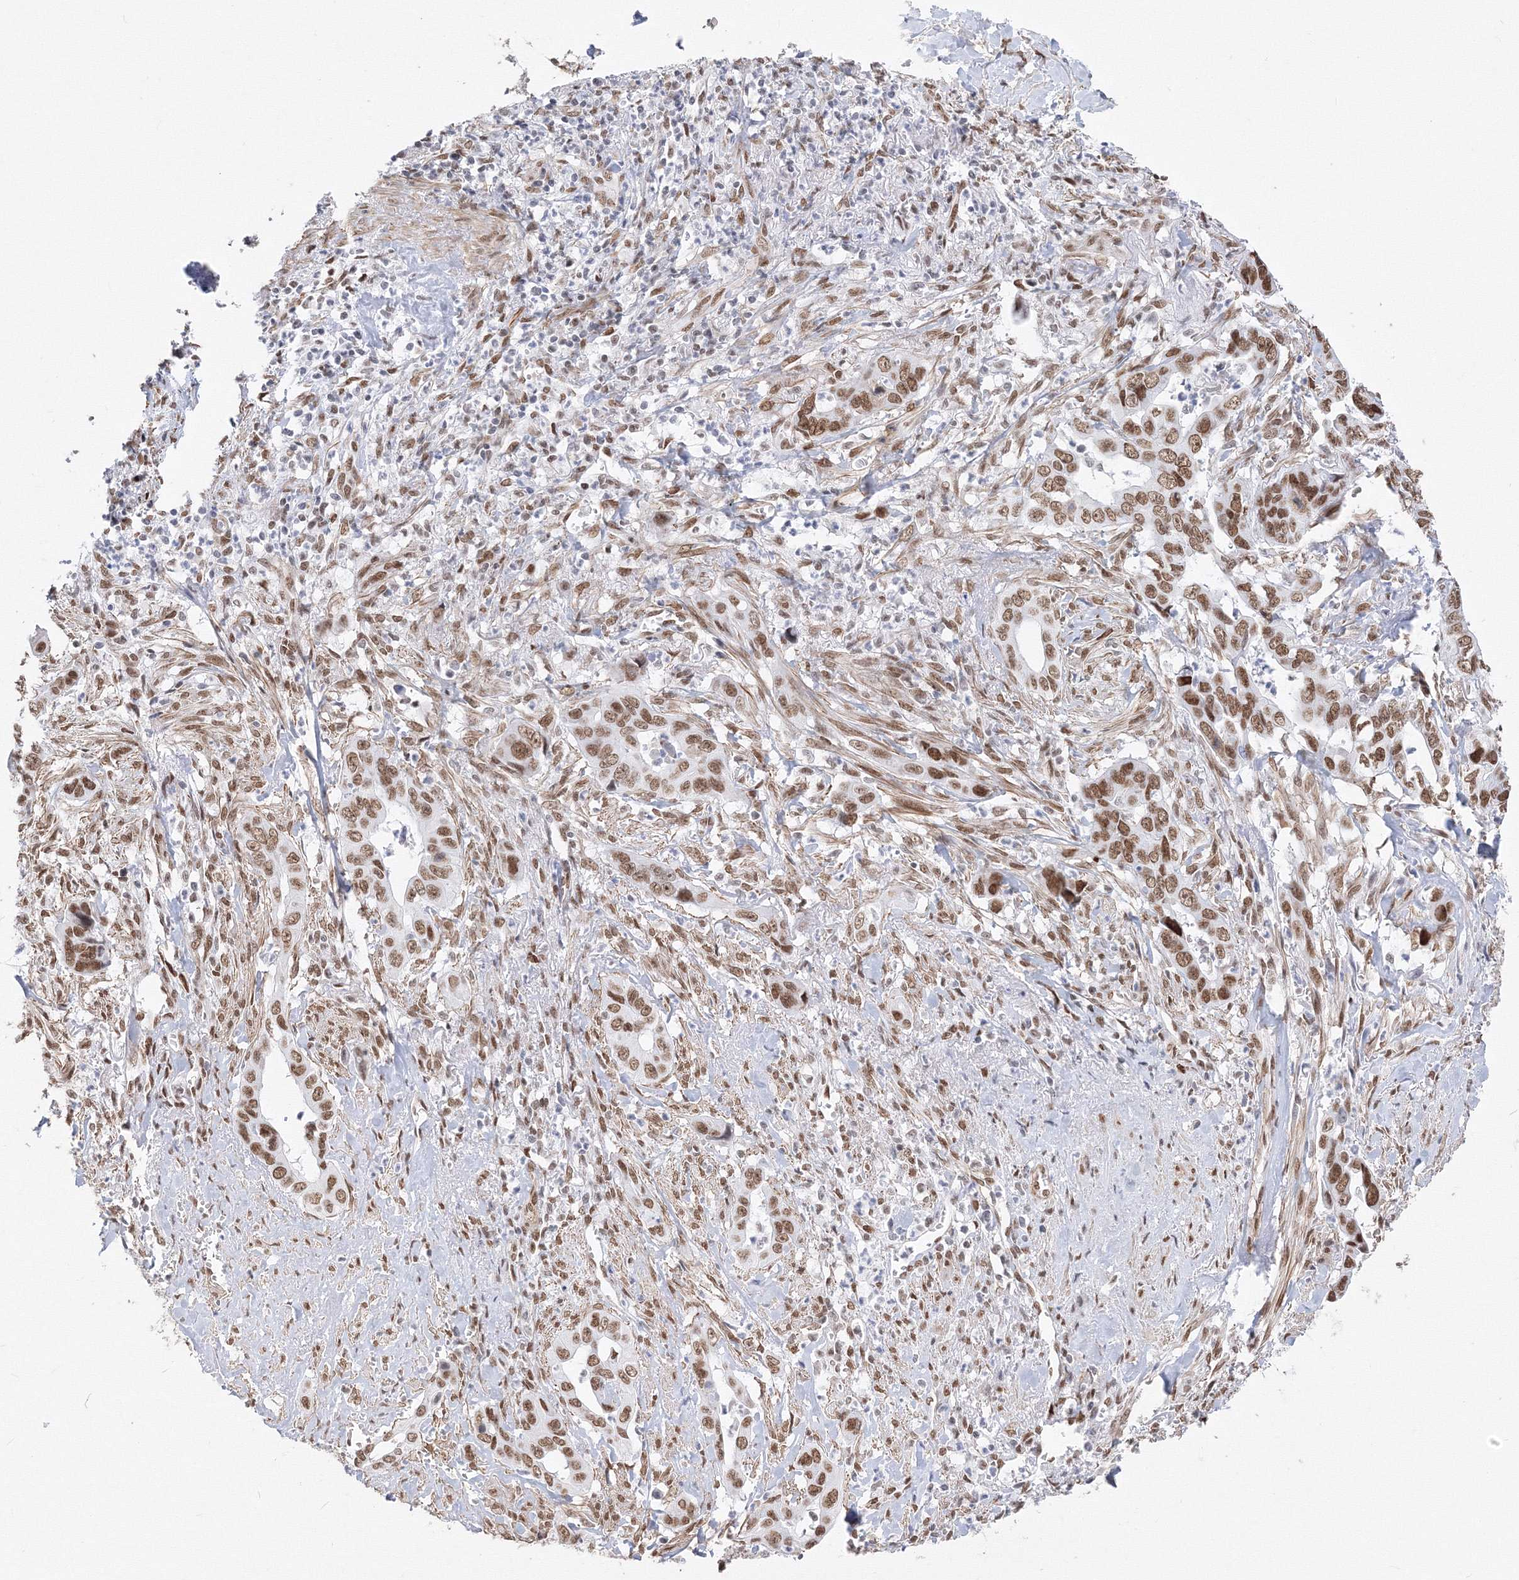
{"staining": {"intensity": "moderate", "quantity": ">75%", "location": "nuclear"}, "tissue": "liver cancer", "cell_type": "Tumor cells", "image_type": "cancer", "snomed": [{"axis": "morphology", "description": "Cholangiocarcinoma"}, {"axis": "topography", "description": "Liver"}], "caption": "High-power microscopy captured an immunohistochemistry photomicrograph of cholangiocarcinoma (liver), revealing moderate nuclear positivity in about >75% of tumor cells. Nuclei are stained in blue.", "gene": "ZNF638", "patient": {"sex": "female", "age": 79}}